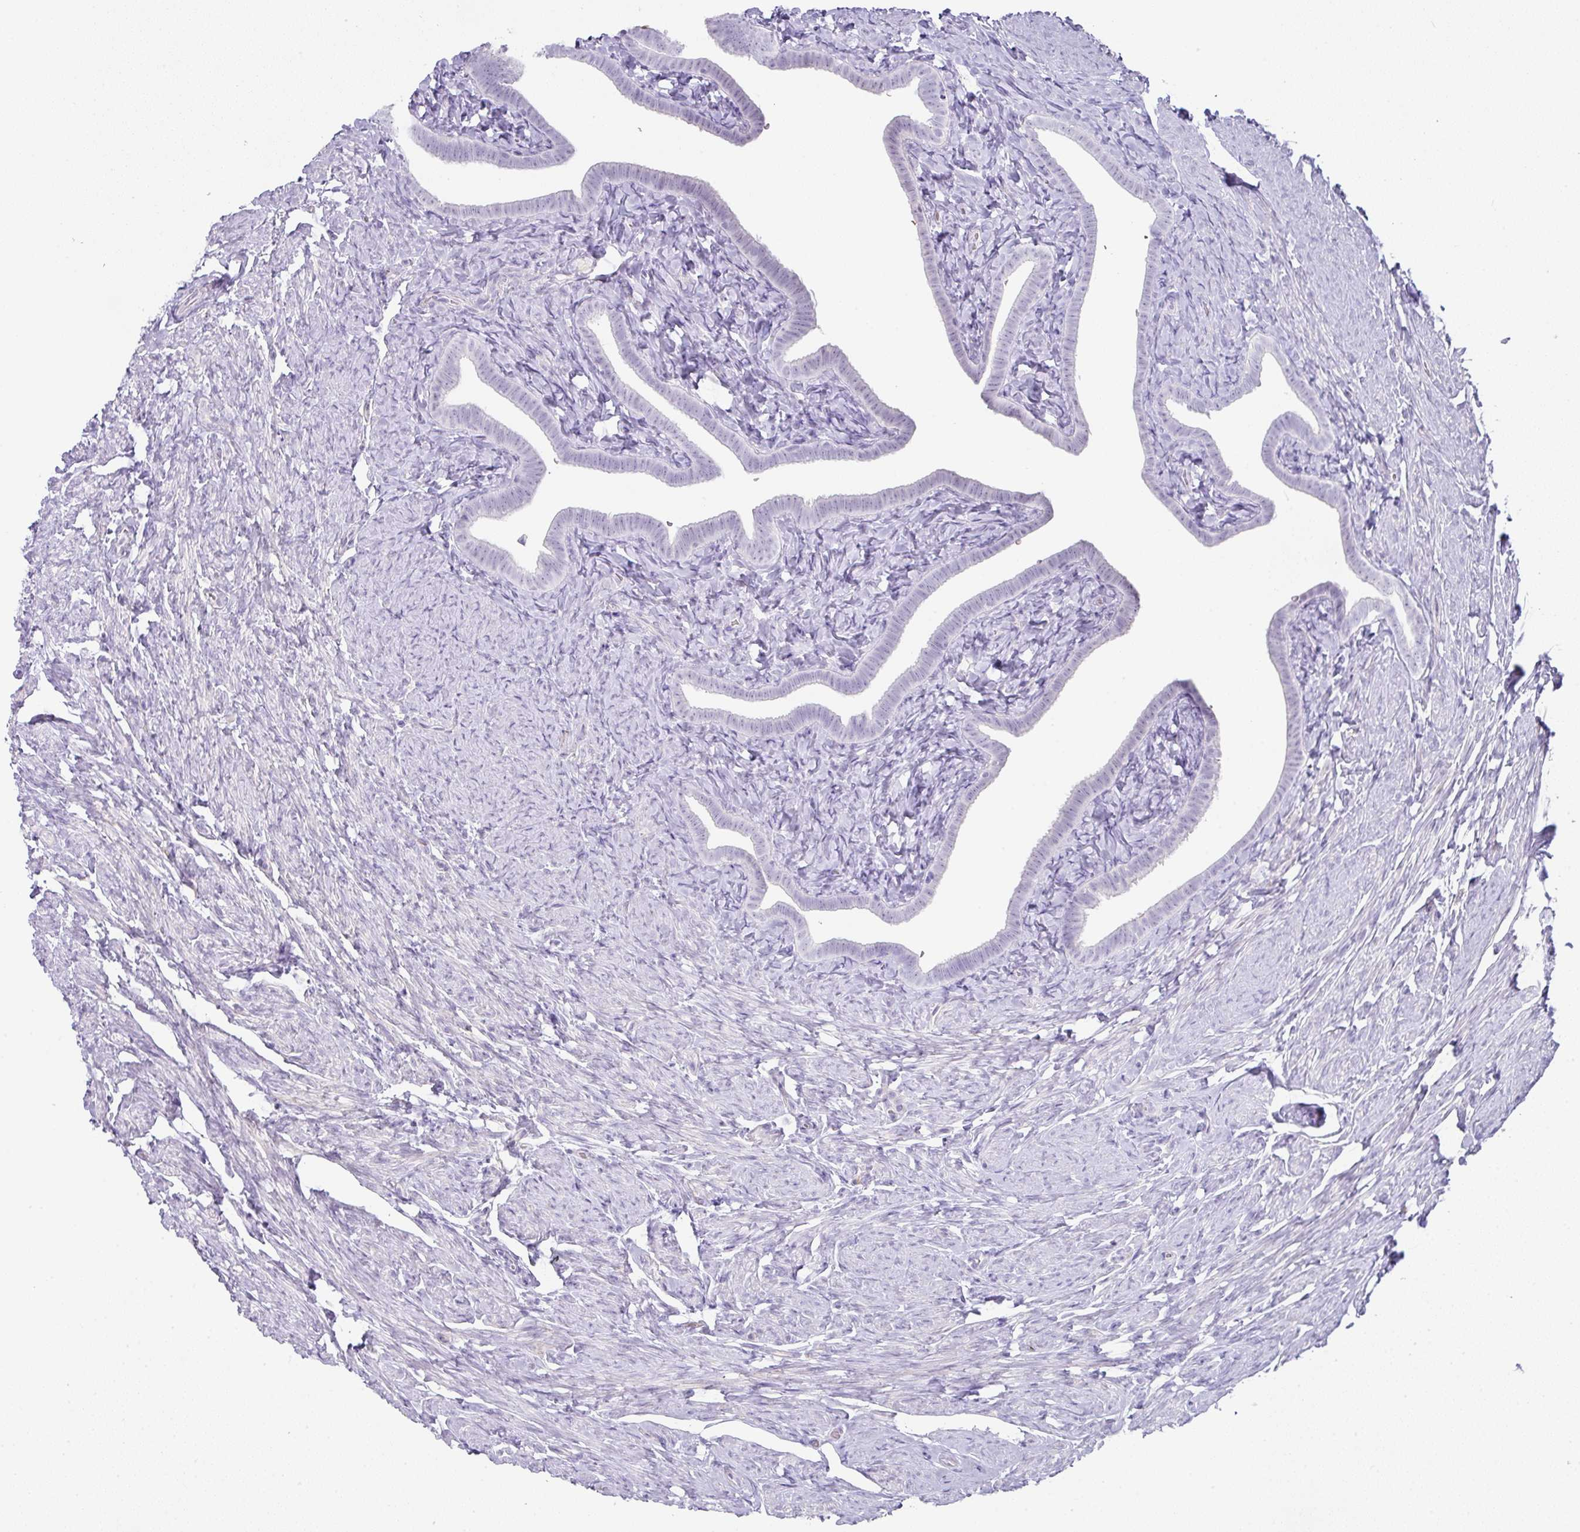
{"staining": {"intensity": "negative", "quantity": "none", "location": "none"}, "tissue": "fallopian tube", "cell_type": "Glandular cells", "image_type": "normal", "snomed": [{"axis": "morphology", "description": "Normal tissue, NOS"}, {"axis": "topography", "description": "Fallopian tube"}], "caption": "Immunohistochemistry (IHC) micrograph of unremarkable fallopian tube stained for a protein (brown), which displays no staining in glandular cells. The staining is performed using DAB brown chromogen with nuclei counter-stained in using hematoxylin.", "gene": "OR52N1", "patient": {"sex": "female", "age": 69}}